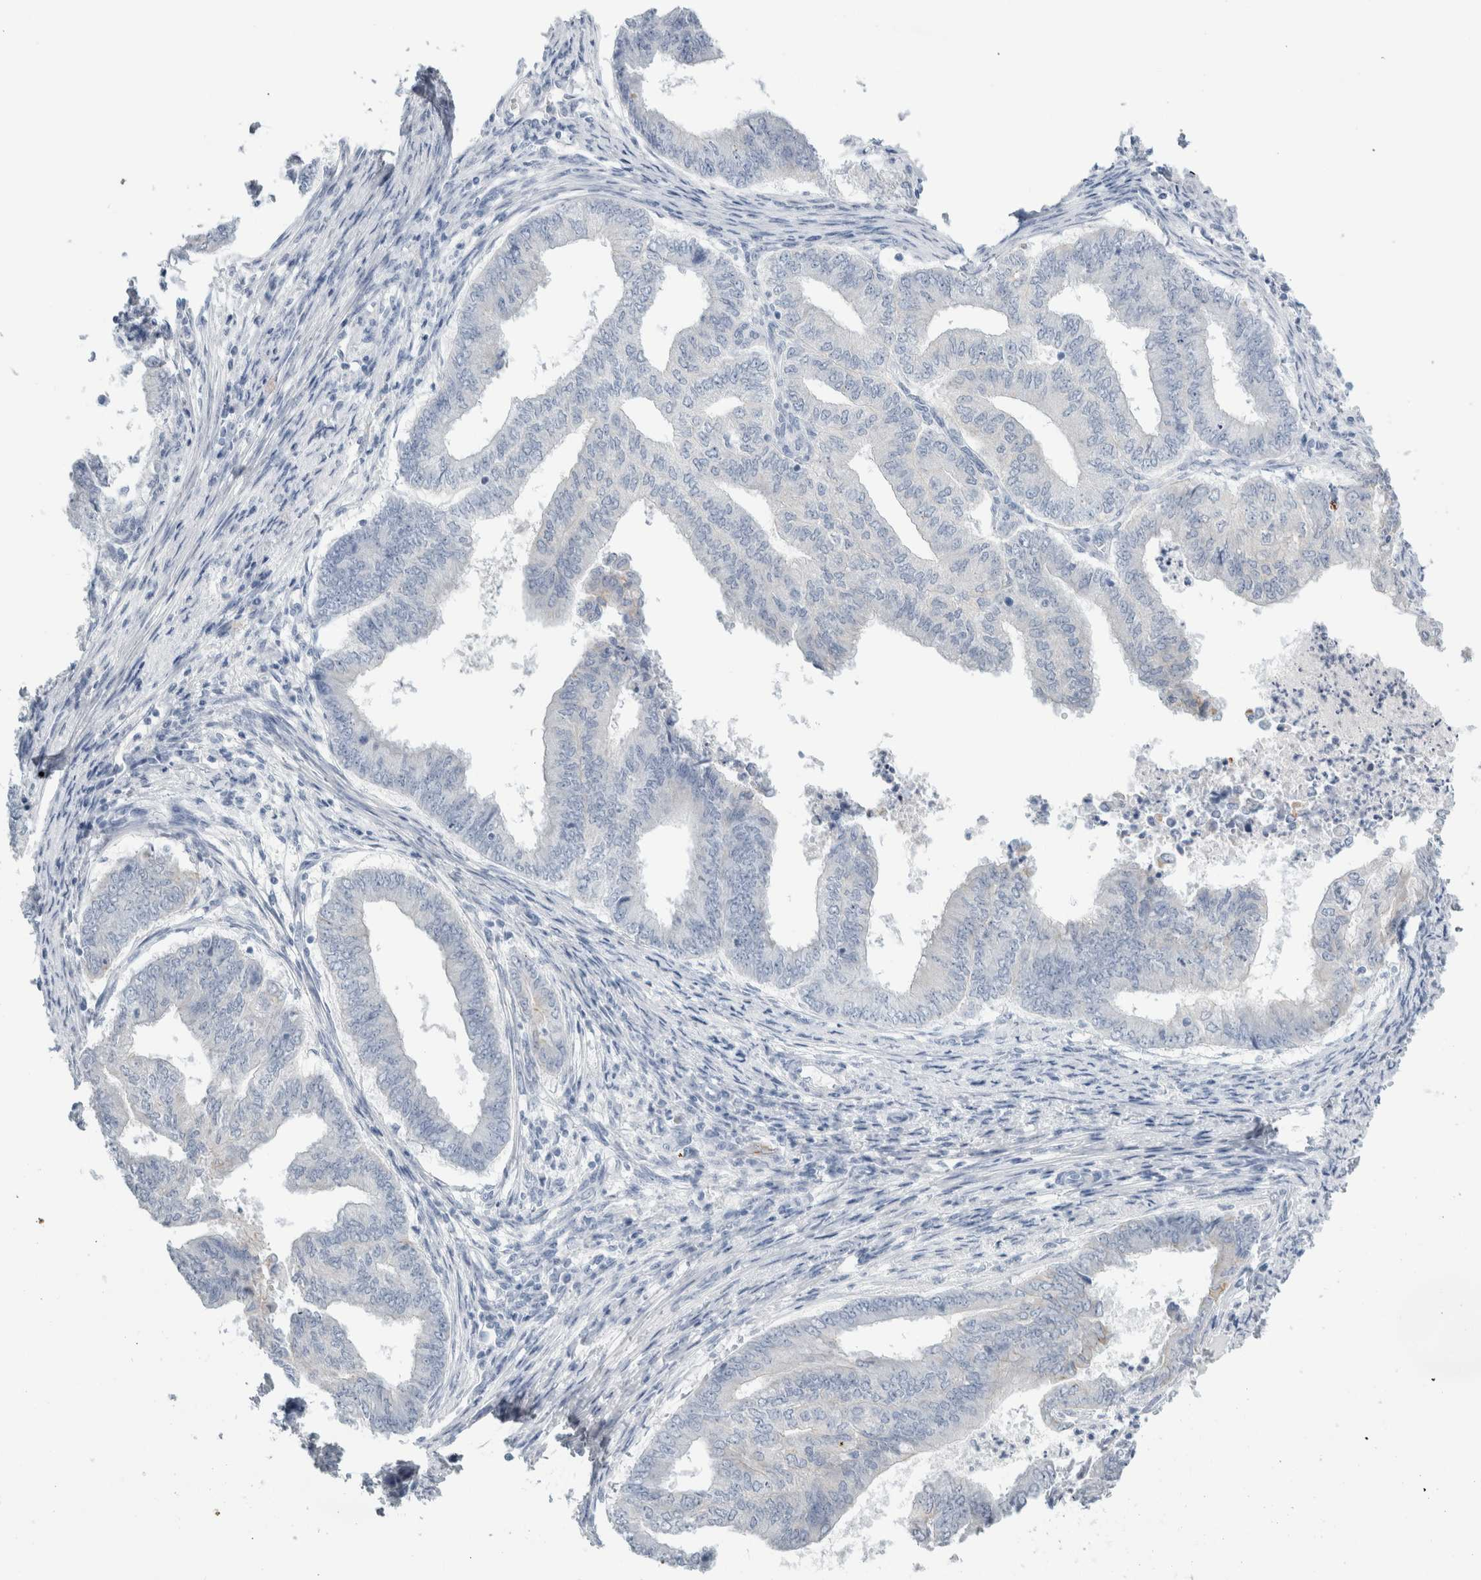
{"staining": {"intensity": "negative", "quantity": "none", "location": "none"}, "tissue": "endometrial cancer", "cell_type": "Tumor cells", "image_type": "cancer", "snomed": [{"axis": "morphology", "description": "Polyp, NOS"}, {"axis": "morphology", "description": "Adenocarcinoma, NOS"}, {"axis": "morphology", "description": "Adenoma, NOS"}, {"axis": "topography", "description": "Endometrium"}], "caption": "The histopathology image demonstrates no staining of tumor cells in endometrial cancer.", "gene": "RPH3AL", "patient": {"sex": "female", "age": 79}}